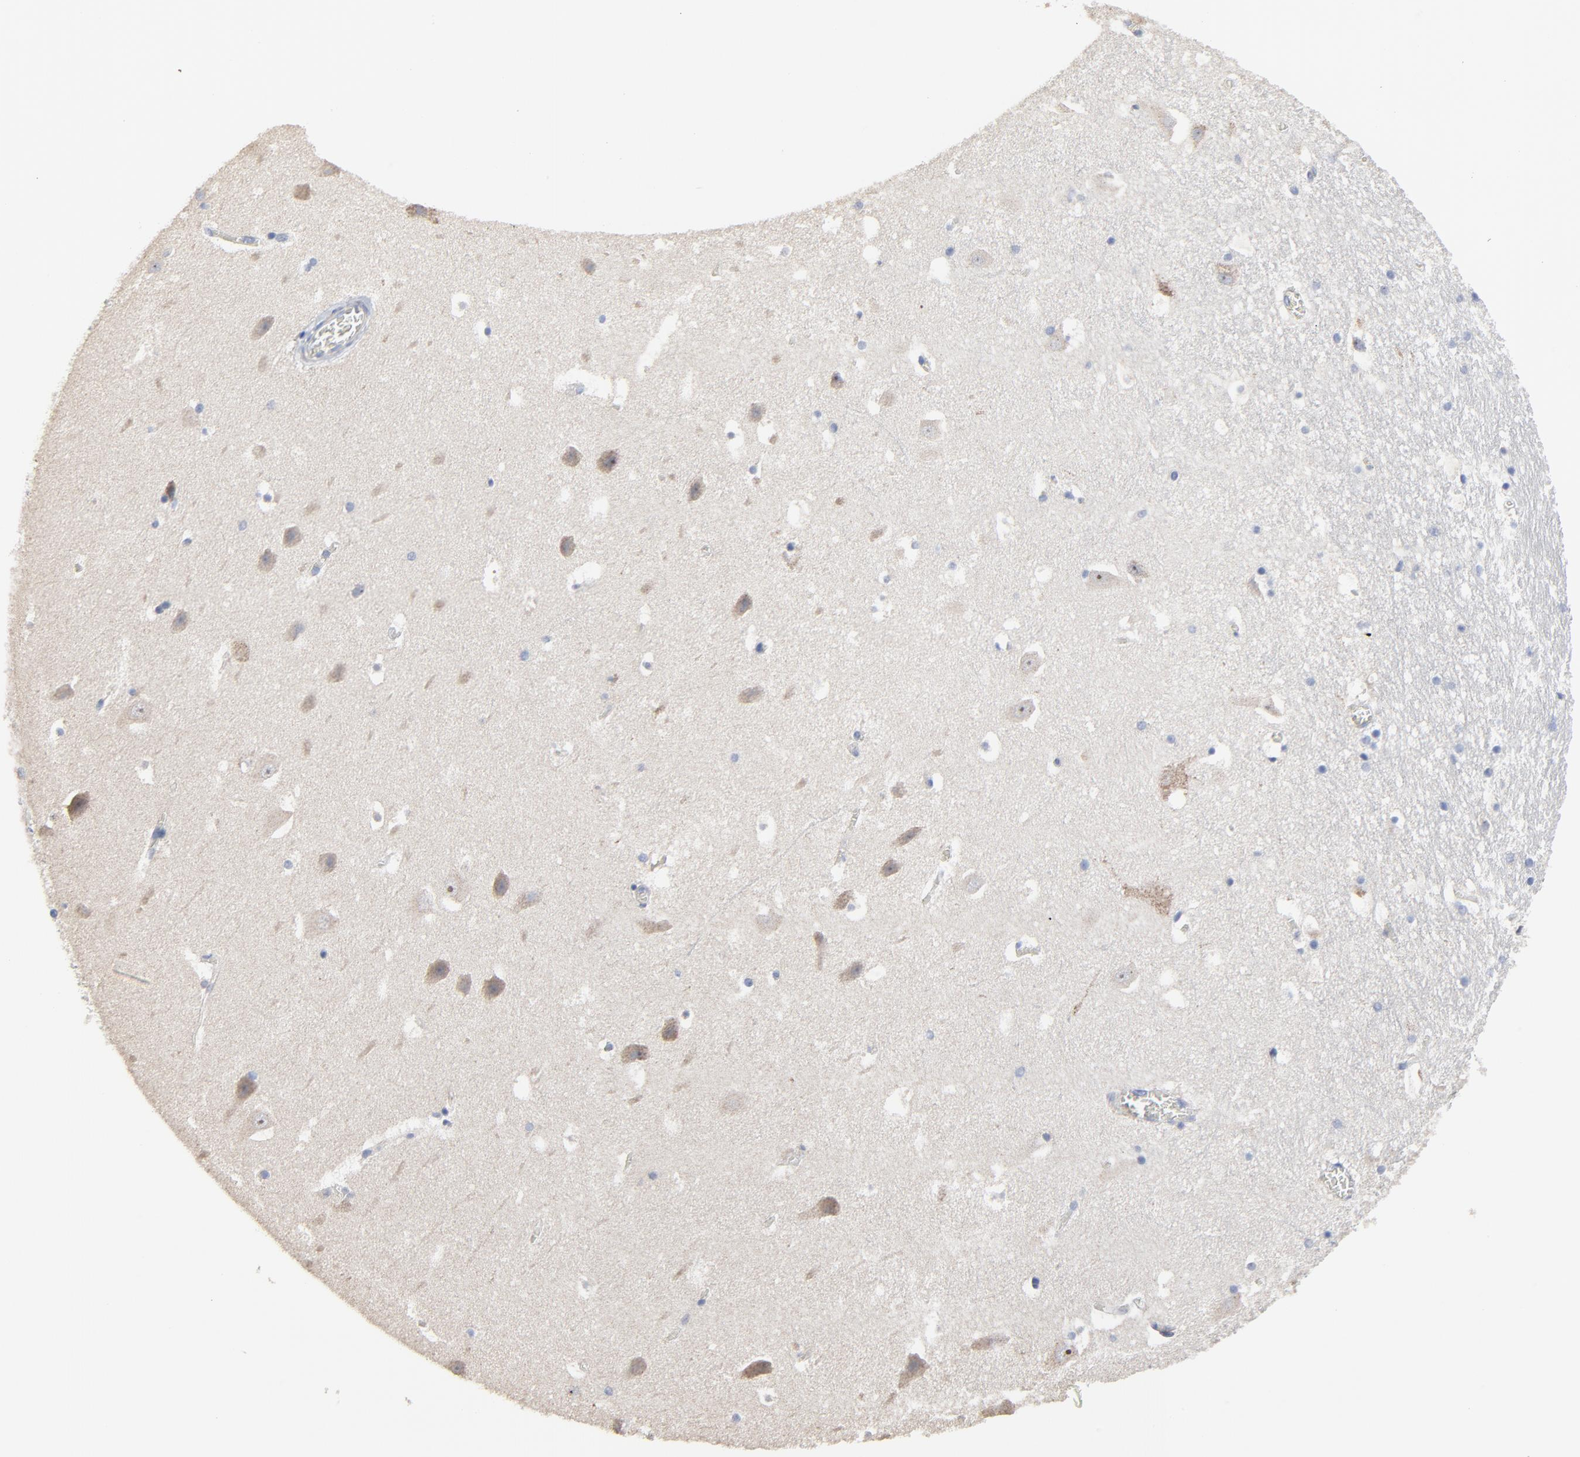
{"staining": {"intensity": "negative", "quantity": "none", "location": "none"}, "tissue": "hippocampus", "cell_type": "Glial cells", "image_type": "normal", "snomed": [{"axis": "morphology", "description": "Normal tissue, NOS"}, {"axis": "topography", "description": "Hippocampus"}], "caption": "The image reveals no staining of glial cells in unremarkable hippocampus.", "gene": "DHRSX", "patient": {"sex": "male", "age": 45}}